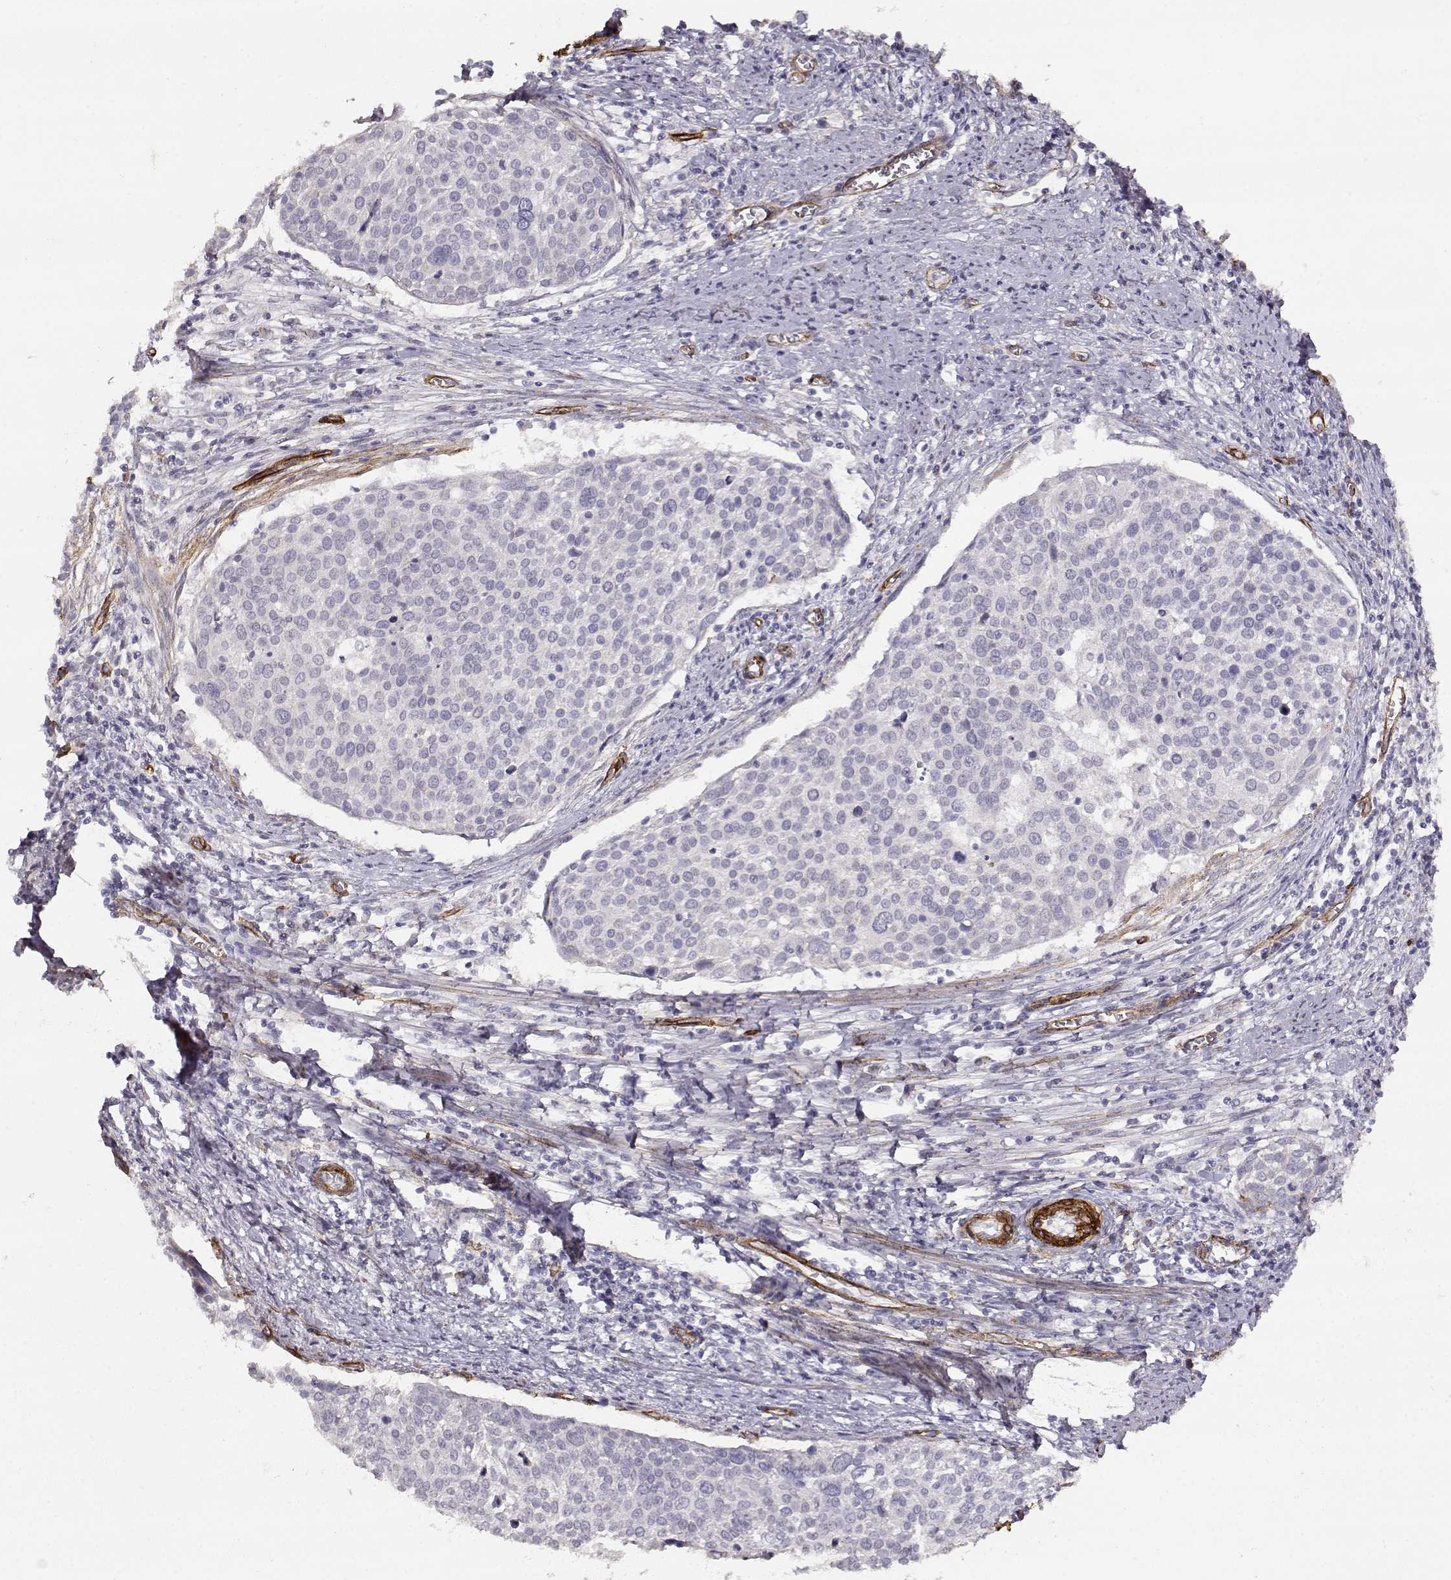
{"staining": {"intensity": "negative", "quantity": "none", "location": "none"}, "tissue": "cervical cancer", "cell_type": "Tumor cells", "image_type": "cancer", "snomed": [{"axis": "morphology", "description": "Squamous cell carcinoma, NOS"}, {"axis": "topography", "description": "Cervix"}], "caption": "This is a photomicrograph of IHC staining of squamous cell carcinoma (cervical), which shows no staining in tumor cells.", "gene": "LAMC1", "patient": {"sex": "female", "age": 39}}